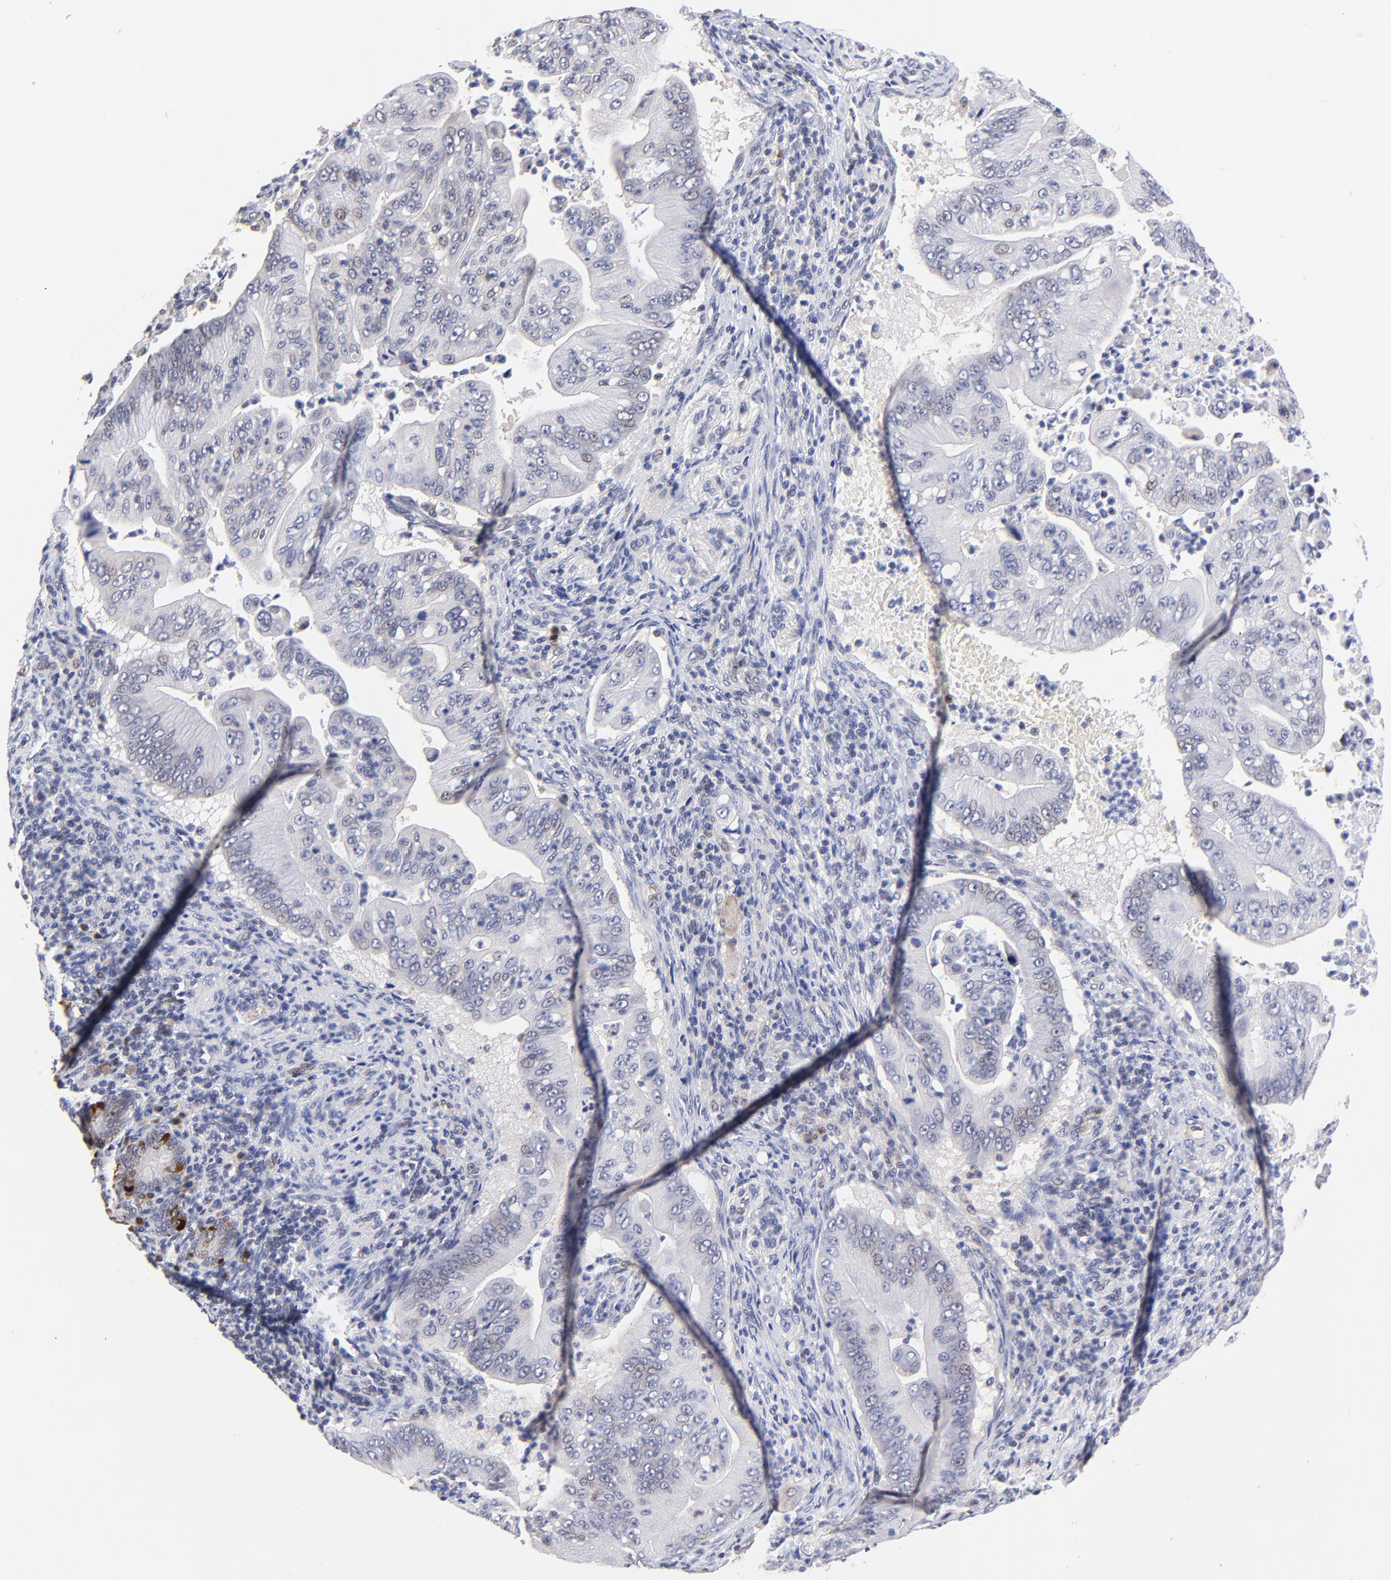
{"staining": {"intensity": "negative", "quantity": "none", "location": "none"}, "tissue": "pancreatic cancer", "cell_type": "Tumor cells", "image_type": "cancer", "snomed": [{"axis": "morphology", "description": "Adenocarcinoma, NOS"}, {"axis": "topography", "description": "Pancreas"}], "caption": "This is an immunohistochemistry (IHC) photomicrograph of human pancreatic adenocarcinoma. There is no staining in tumor cells.", "gene": "ZNF155", "patient": {"sex": "male", "age": 62}}